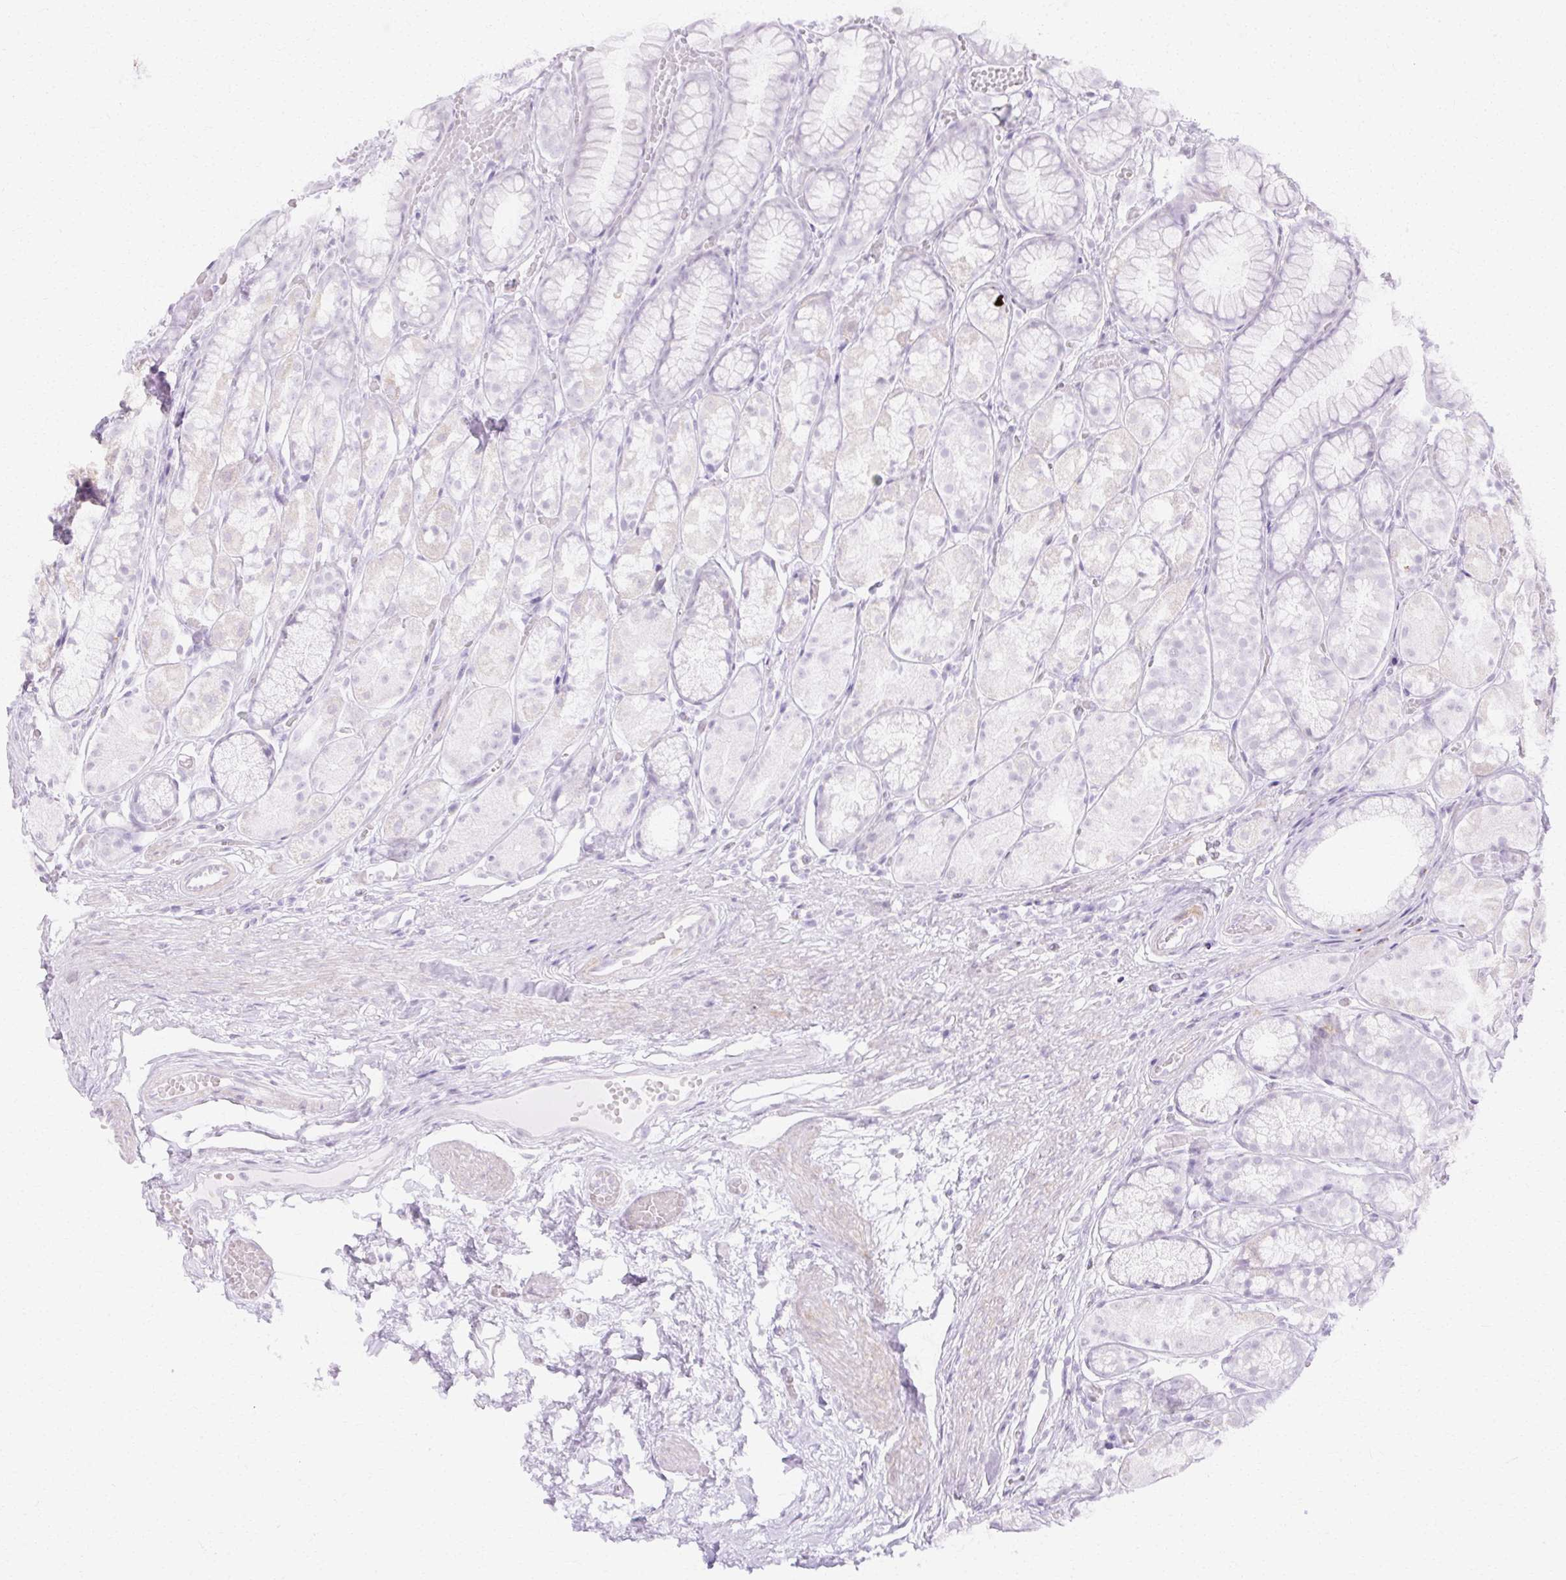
{"staining": {"intensity": "negative", "quantity": "none", "location": "none"}, "tissue": "stomach", "cell_type": "Glandular cells", "image_type": "normal", "snomed": [{"axis": "morphology", "description": "Normal tissue, NOS"}, {"axis": "topography", "description": "Smooth muscle"}, {"axis": "topography", "description": "Stomach"}], "caption": "Immunohistochemistry (IHC) micrograph of benign stomach: stomach stained with DAB reveals no significant protein positivity in glandular cells.", "gene": "C3orf49", "patient": {"sex": "male", "age": 70}}